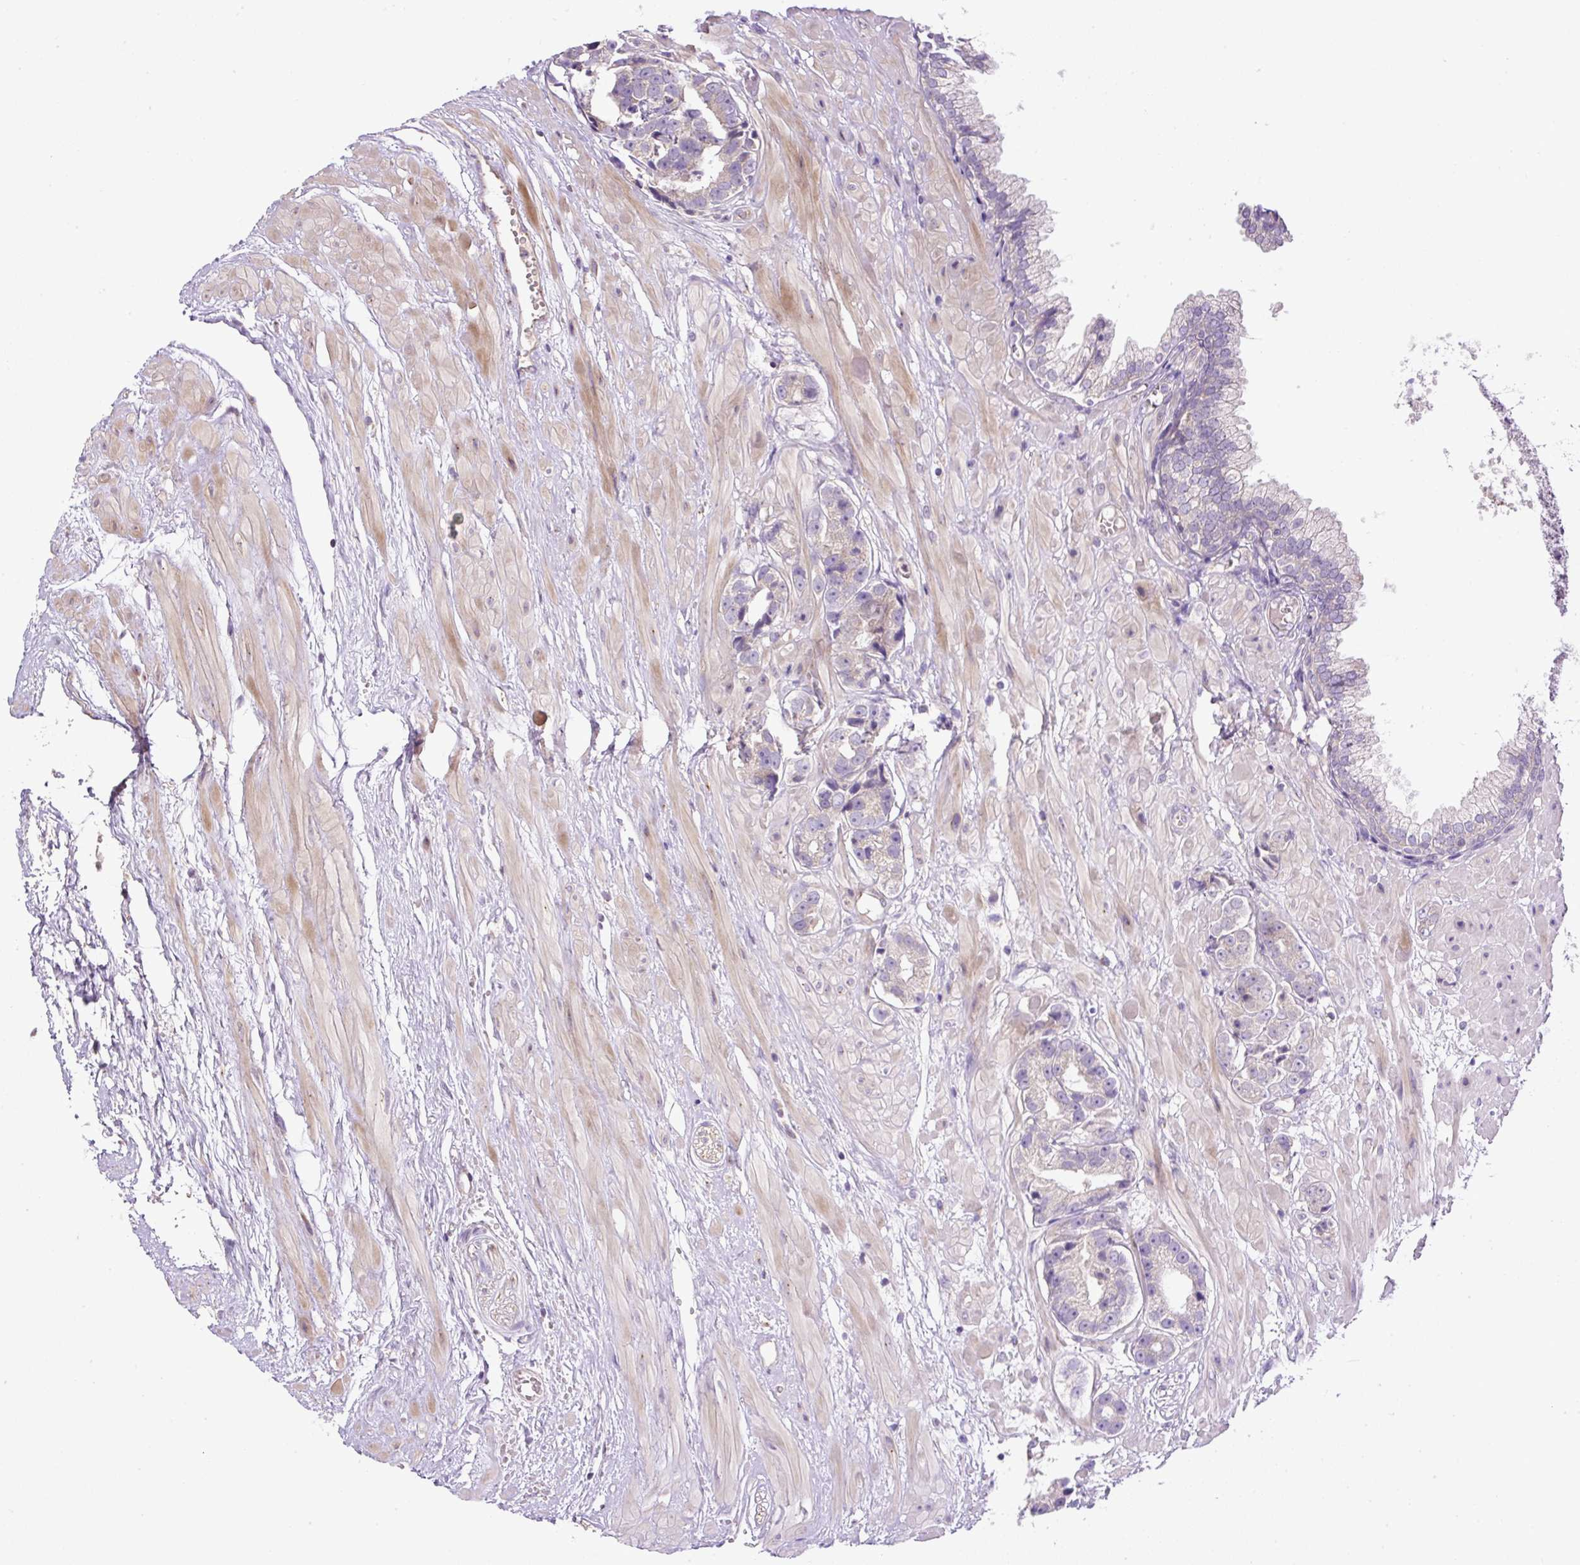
{"staining": {"intensity": "negative", "quantity": "none", "location": "none"}, "tissue": "prostate cancer", "cell_type": "Tumor cells", "image_type": "cancer", "snomed": [{"axis": "morphology", "description": "Adenocarcinoma, High grade"}, {"axis": "topography", "description": "Prostate"}], "caption": "Immunohistochemistry (IHC) photomicrograph of high-grade adenocarcinoma (prostate) stained for a protein (brown), which shows no staining in tumor cells. (DAB (3,3'-diaminobenzidine) immunohistochemistry (IHC), high magnification).", "gene": "ZNF547", "patient": {"sex": "male", "age": 71}}